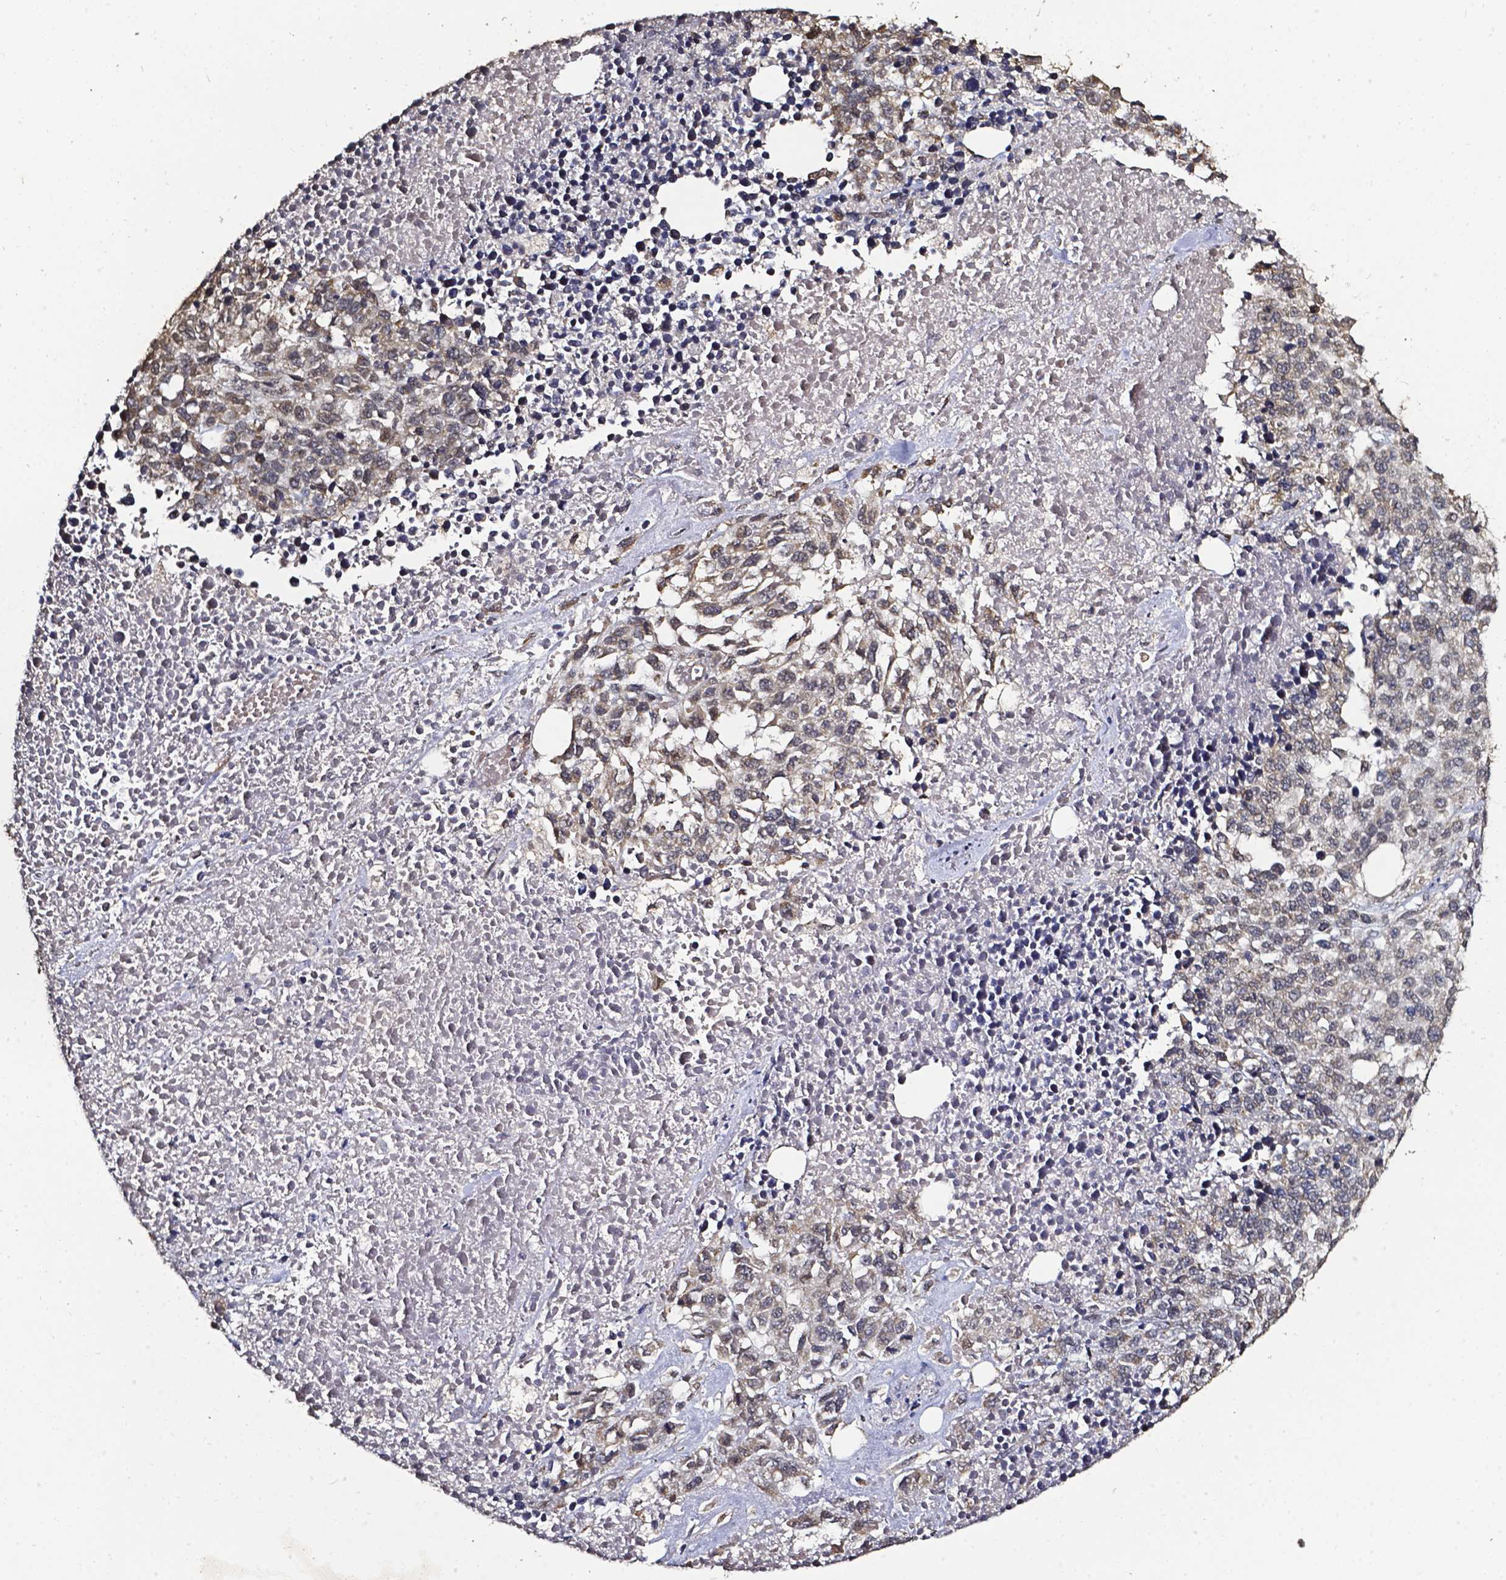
{"staining": {"intensity": "negative", "quantity": "none", "location": "none"}, "tissue": "melanoma", "cell_type": "Tumor cells", "image_type": "cancer", "snomed": [{"axis": "morphology", "description": "Malignant melanoma, Metastatic site"}, {"axis": "topography", "description": "Skin"}], "caption": "A histopathology image of melanoma stained for a protein shows no brown staining in tumor cells.", "gene": "GLRA2", "patient": {"sex": "male", "age": 84}}